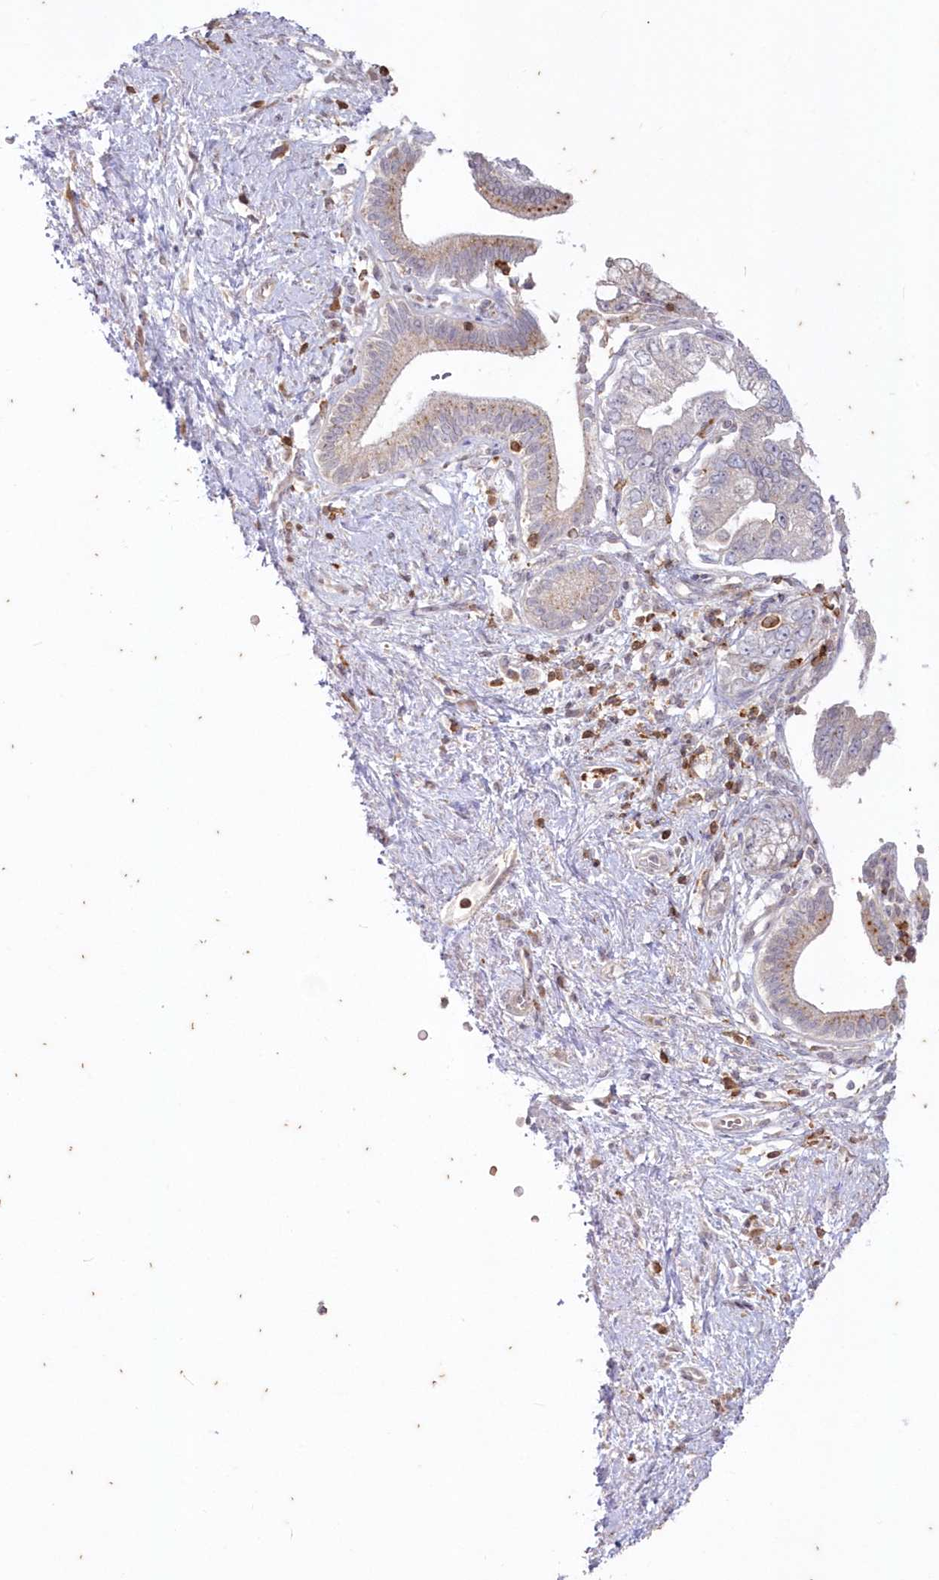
{"staining": {"intensity": "negative", "quantity": "none", "location": "none"}, "tissue": "pancreatic cancer", "cell_type": "Tumor cells", "image_type": "cancer", "snomed": [{"axis": "morphology", "description": "Adenocarcinoma, NOS"}, {"axis": "topography", "description": "Pancreas"}], "caption": "Human pancreatic adenocarcinoma stained for a protein using IHC reveals no positivity in tumor cells.", "gene": "MTMR3", "patient": {"sex": "female", "age": 73}}